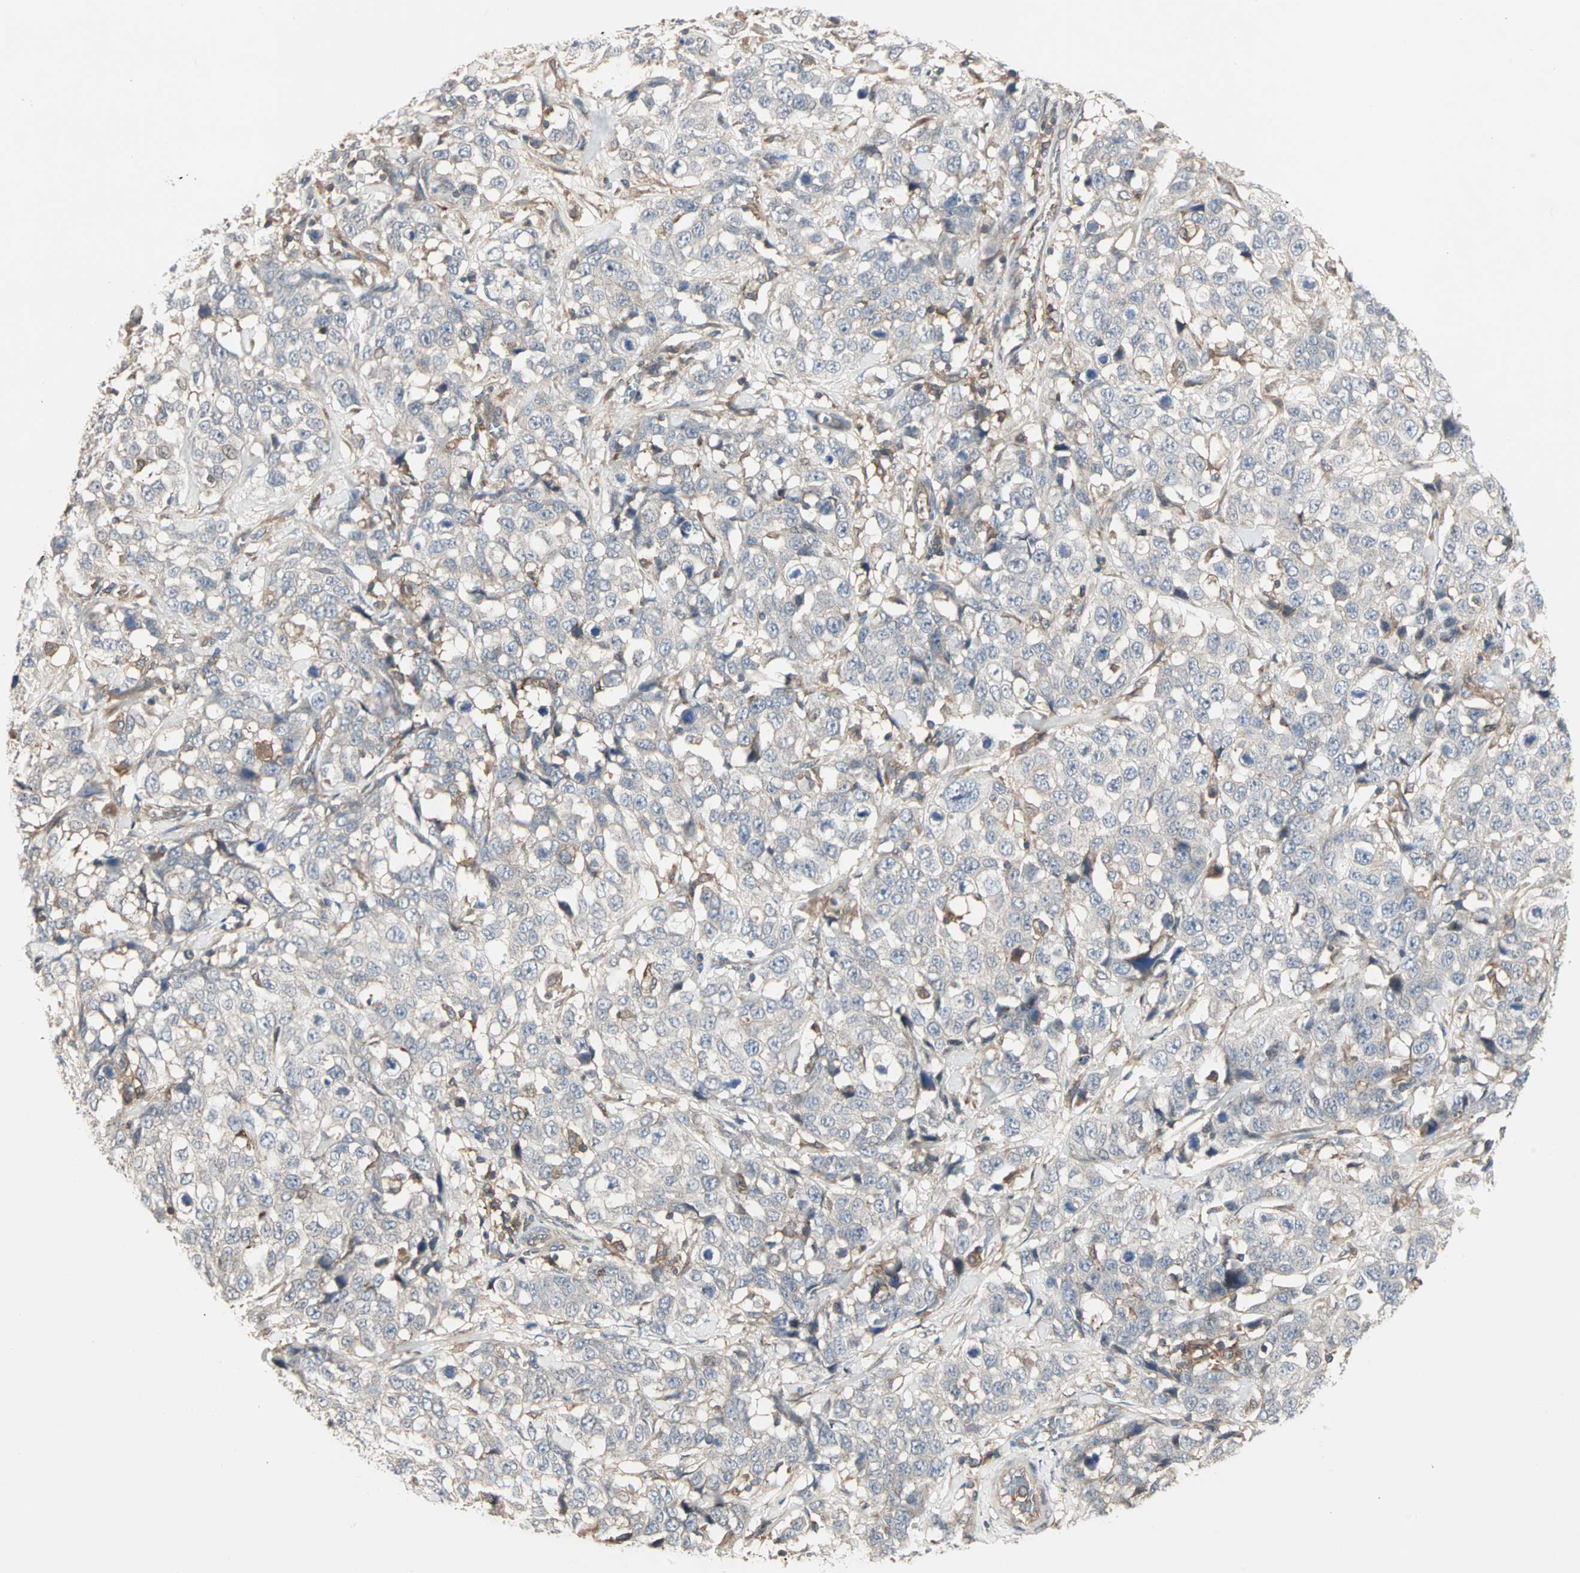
{"staining": {"intensity": "weak", "quantity": "<25%", "location": "cytoplasmic/membranous"}, "tissue": "stomach cancer", "cell_type": "Tumor cells", "image_type": "cancer", "snomed": [{"axis": "morphology", "description": "Normal tissue, NOS"}, {"axis": "morphology", "description": "Adenocarcinoma, NOS"}, {"axis": "topography", "description": "Stomach"}], "caption": "Tumor cells are negative for brown protein staining in stomach cancer (adenocarcinoma).", "gene": "GNAI2", "patient": {"sex": "male", "age": 48}}